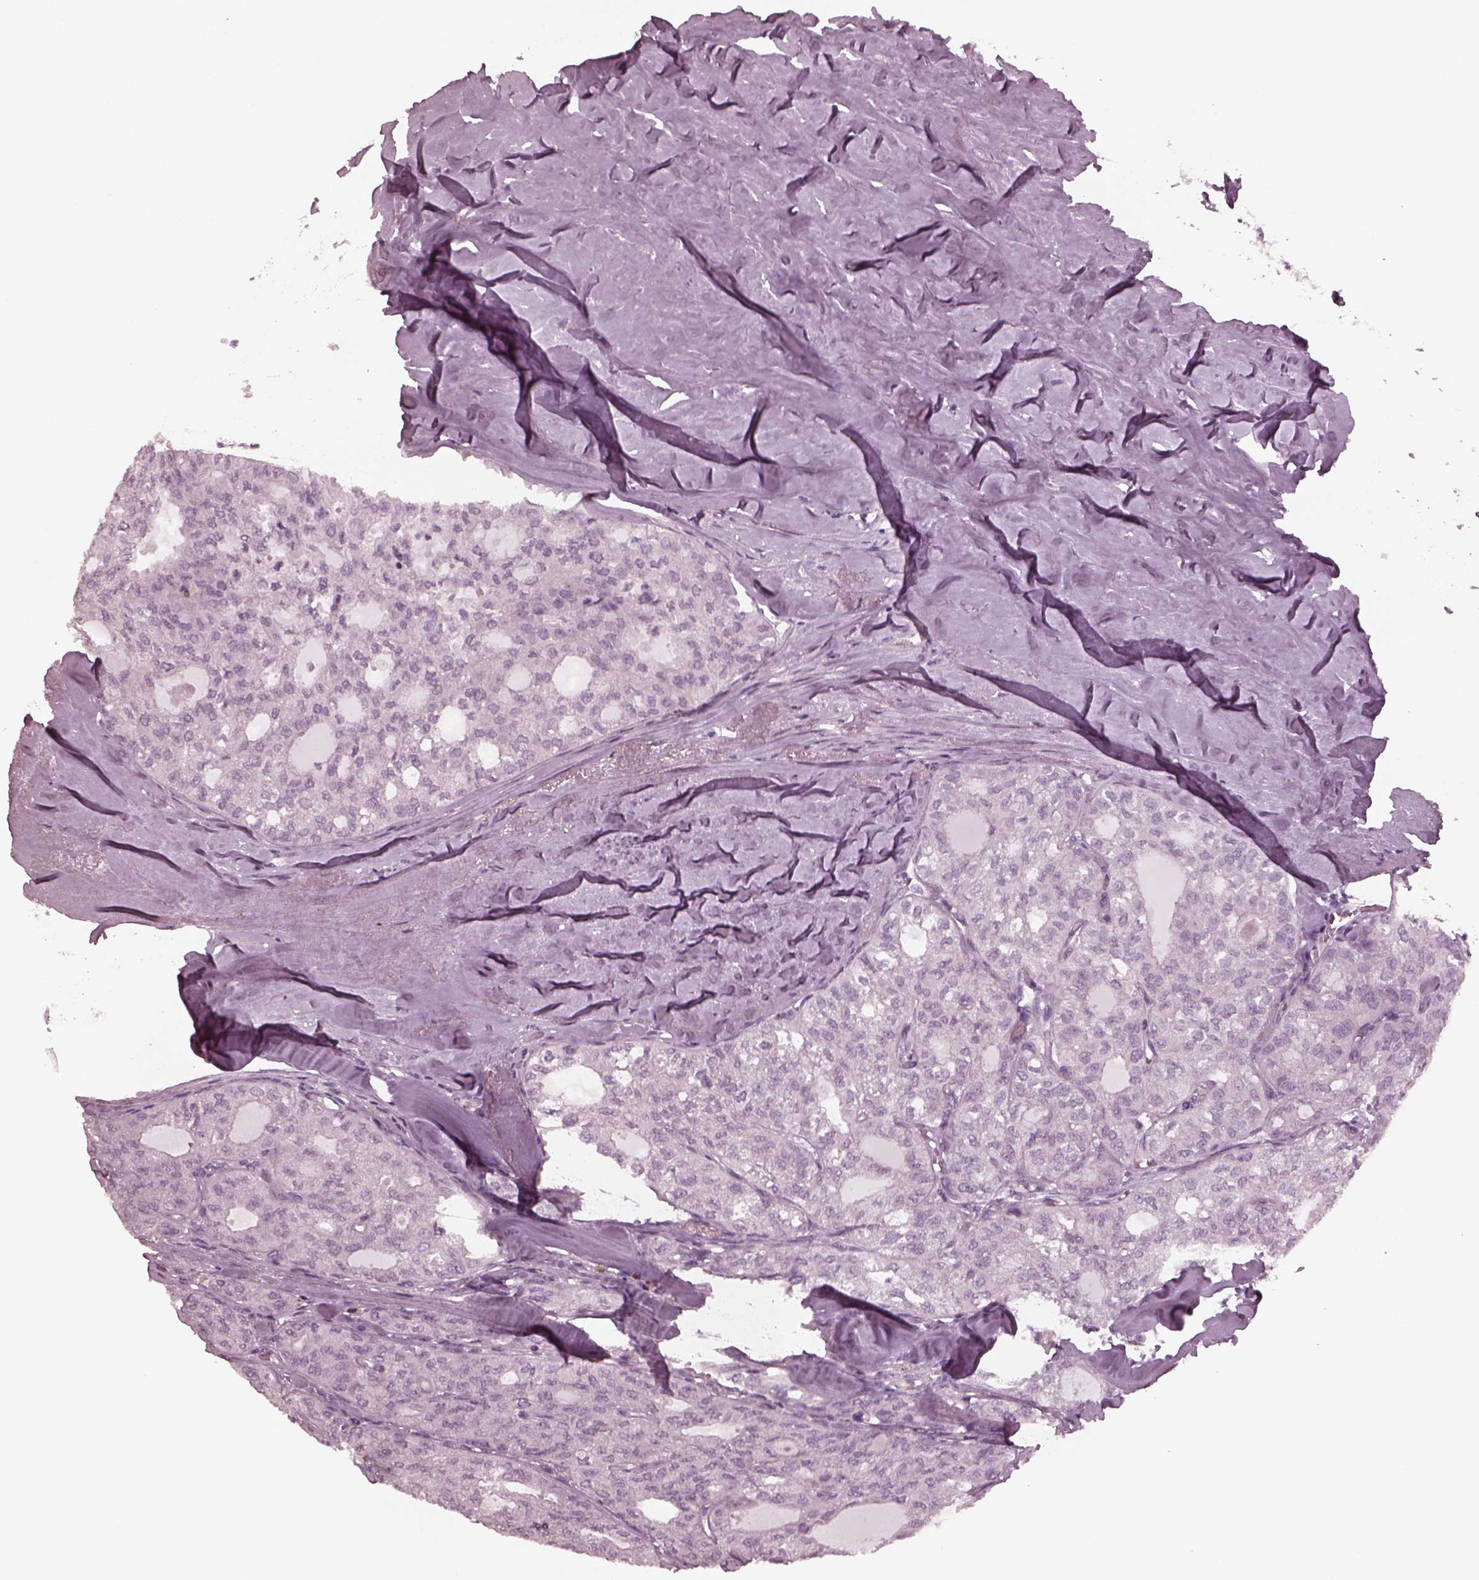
{"staining": {"intensity": "negative", "quantity": "none", "location": "none"}, "tissue": "thyroid cancer", "cell_type": "Tumor cells", "image_type": "cancer", "snomed": [{"axis": "morphology", "description": "Follicular adenoma carcinoma, NOS"}, {"axis": "topography", "description": "Thyroid gland"}], "caption": "IHC photomicrograph of follicular adenoma carcinoma (thyroid) stained for a protein (brown), which demonstrates no expression in tumor cells.", "gene": "YY2", "patient": {"sex": "male", "age": 75}}